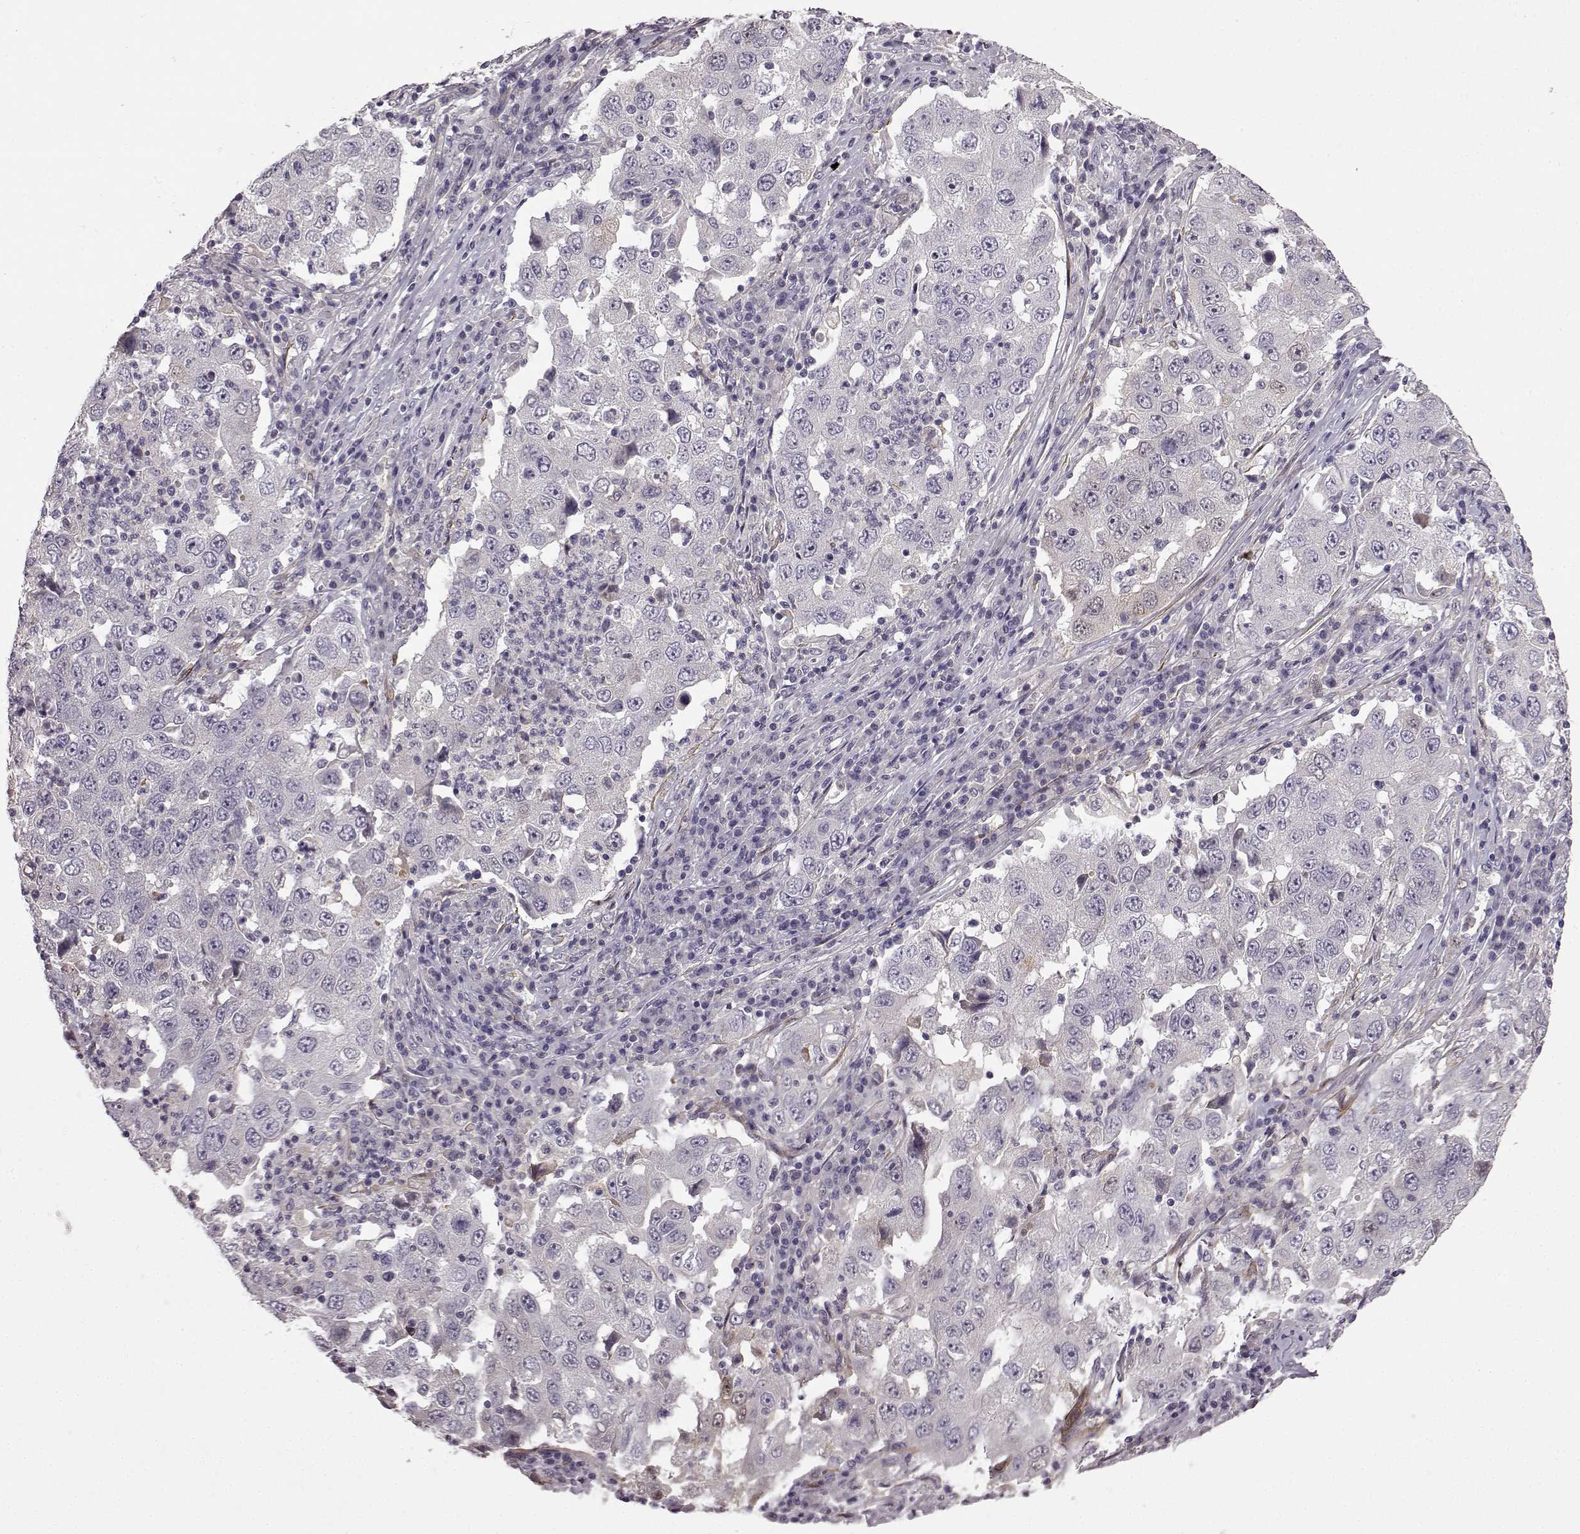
{"staining": {"intensity": "negative", "quantity": "none", "location": "none"}, "tissue": "lung cancer", "cell_type": "Tumor cells", "image_type": "cancer", "snomed": [{"axis": "morphology", "description": "Adenocarcinoma, NOS"}, {"axis": "topography", "description": "Lung"}], "caption": "Tumor cells are negative for protein expression in human lung cancer. (DAB (3,3'-diaminobenzidine) immunohistochemistry (IHC) visualized using brightfield microscopy, high magnification).", "gene": "KRT85", "patient": {"sex": "male", "age": 73}}